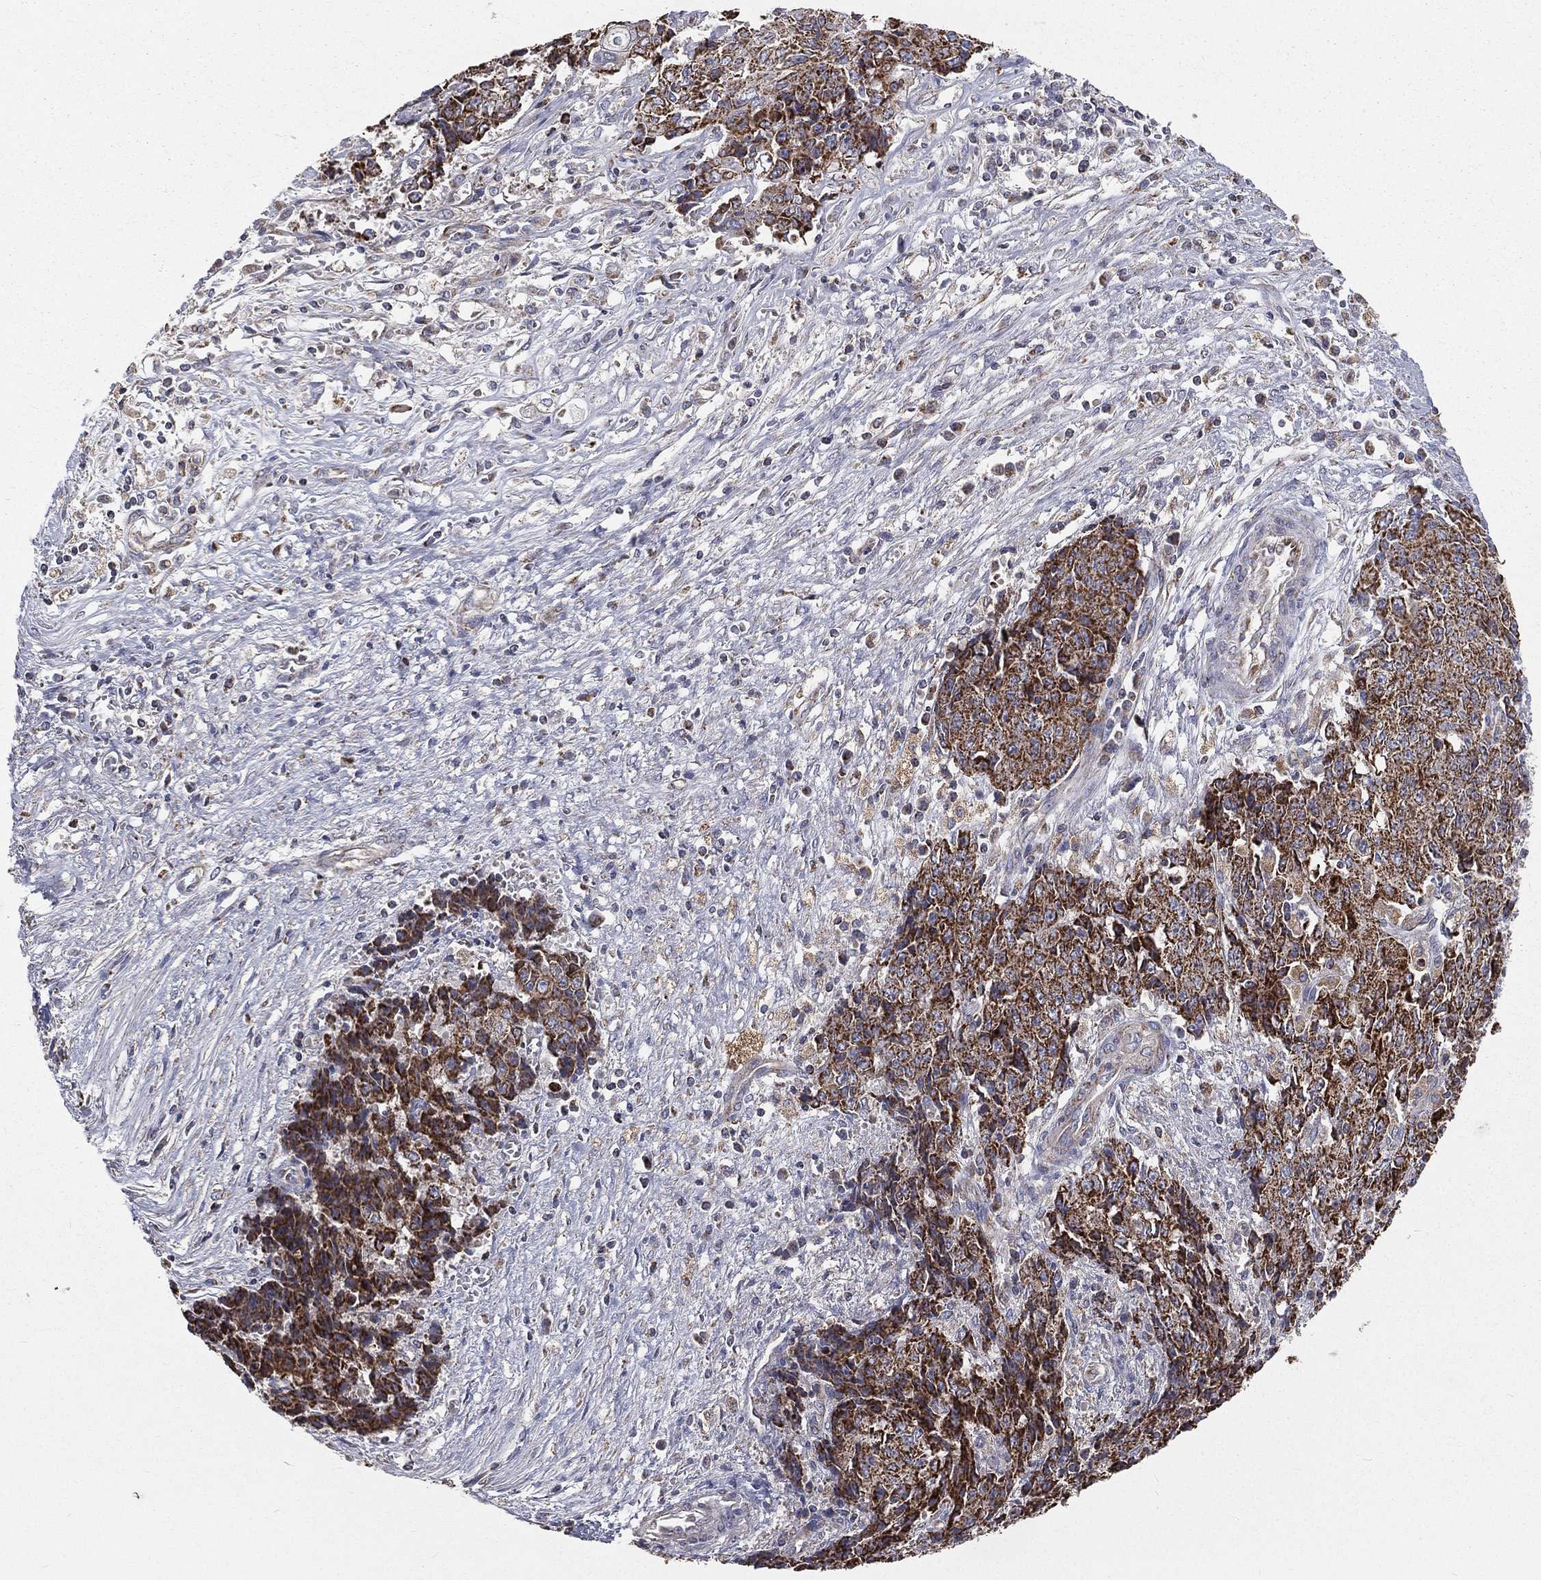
{"staining": {"intensity": "strong", "quantity": ">75%", "location": "cytoplasmic/membranous"}, "tissue": "ovarian cancer", "cell_type": "Tumor cells", "image_type": "cancer", "snomed": [{"axis": "morphology", "description": "Carcinoma, endometroid"}, {"axis": "topography", "description": "Ovary"}], "caption": "Protein expression analysis of ovarian cancer (endometroid carcinoma) displays strong cytoplasmic/membranous expression in about >75% of tumor cells.", "gene": "HADH", "patient": {"sex": "female", "age": 42}}